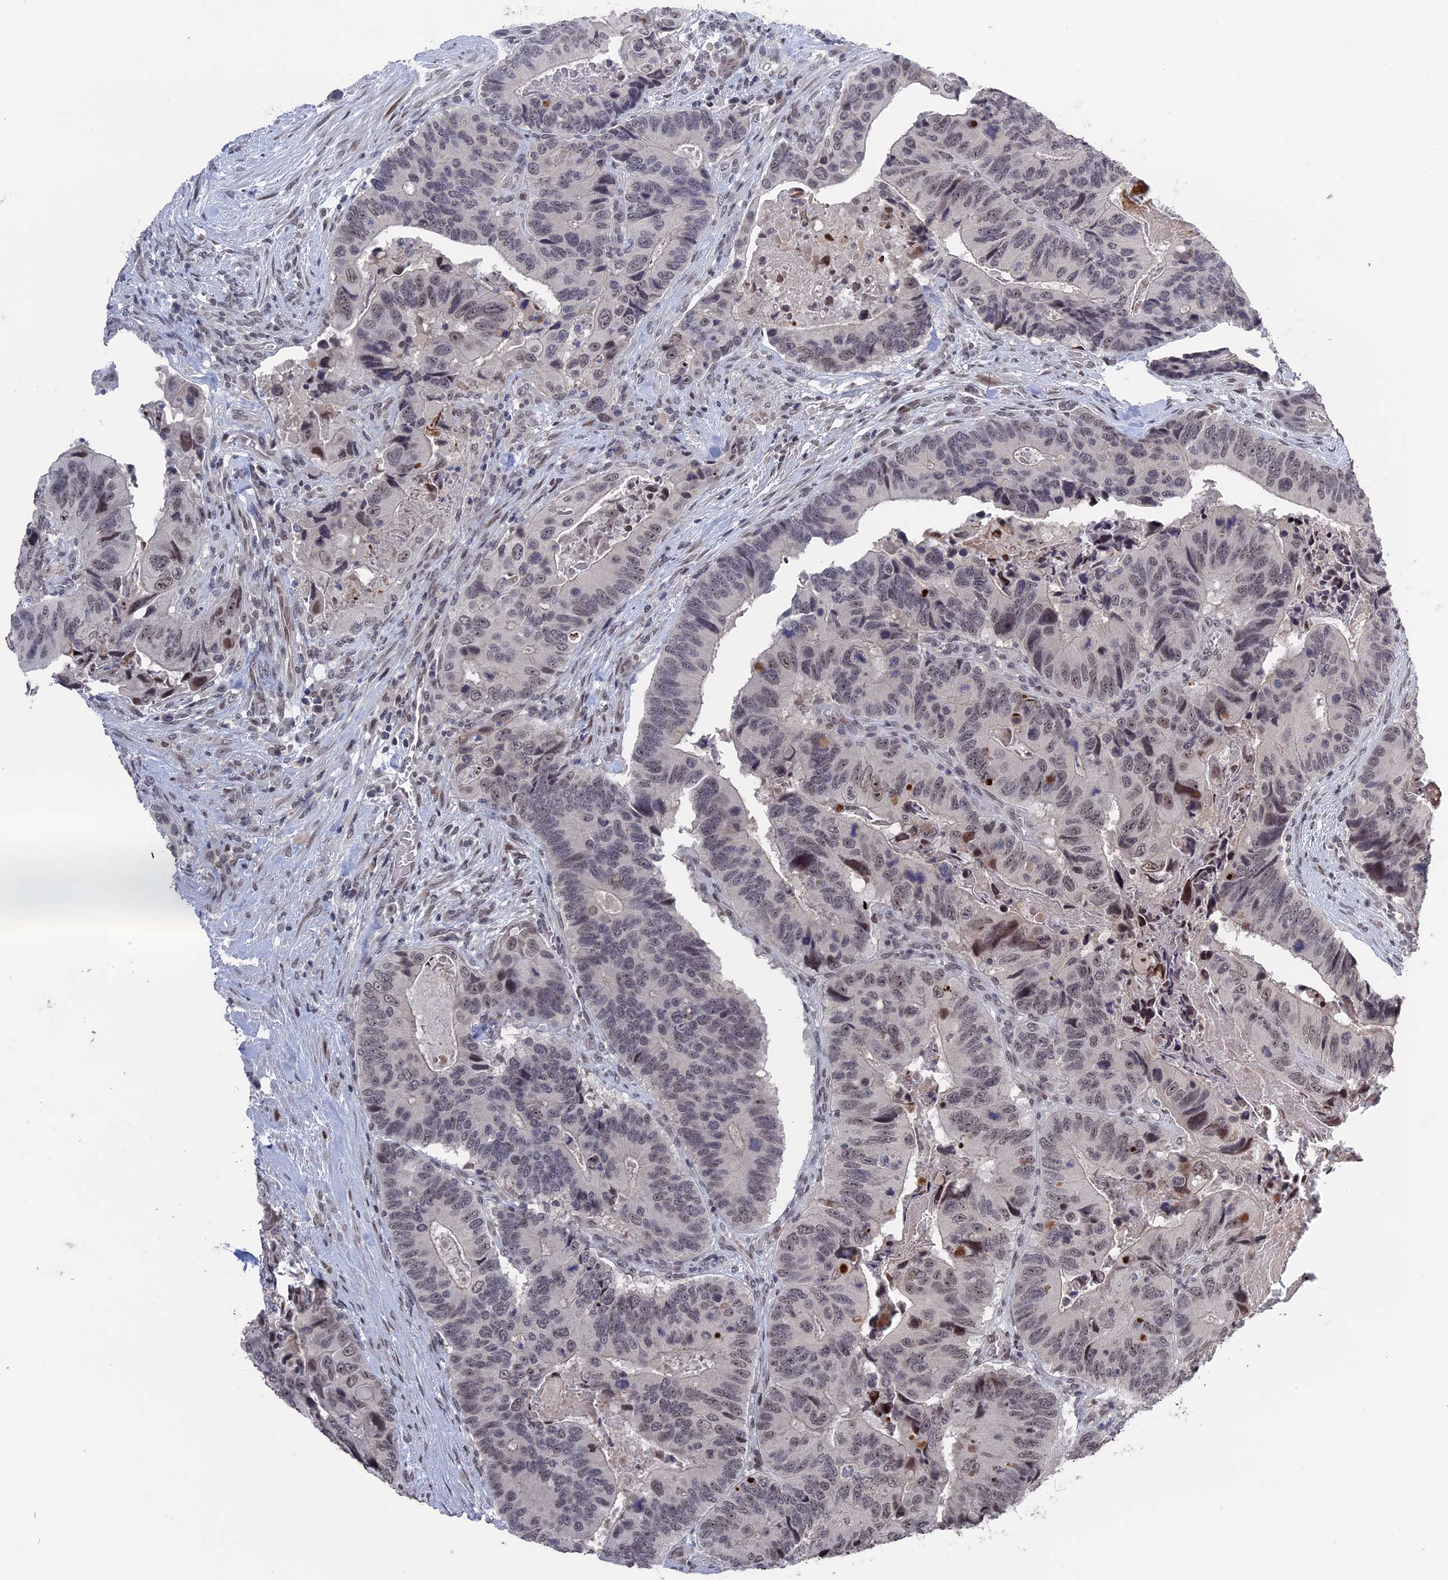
{"staining": {"intensity": "moderate", "quantity": "25%-75%", "location": "nuclear"}, "tissue": "colorectal cancer", "cell_type": "Tumor cells", "image_type": "cancer", "snomed": [{"axis": "morphology", "description": "Adenocarcinoma, NOS"}, {"axis": "topography", "description": "Colon"}], "caption": "The micrograph reveals a brown stain indicating the presence of a protein in the nuclear of tumor cells in colorectal adenocarcinoma.", "gene": "NR2C2AP", "patient": {"sex": "male", "age": 84}}